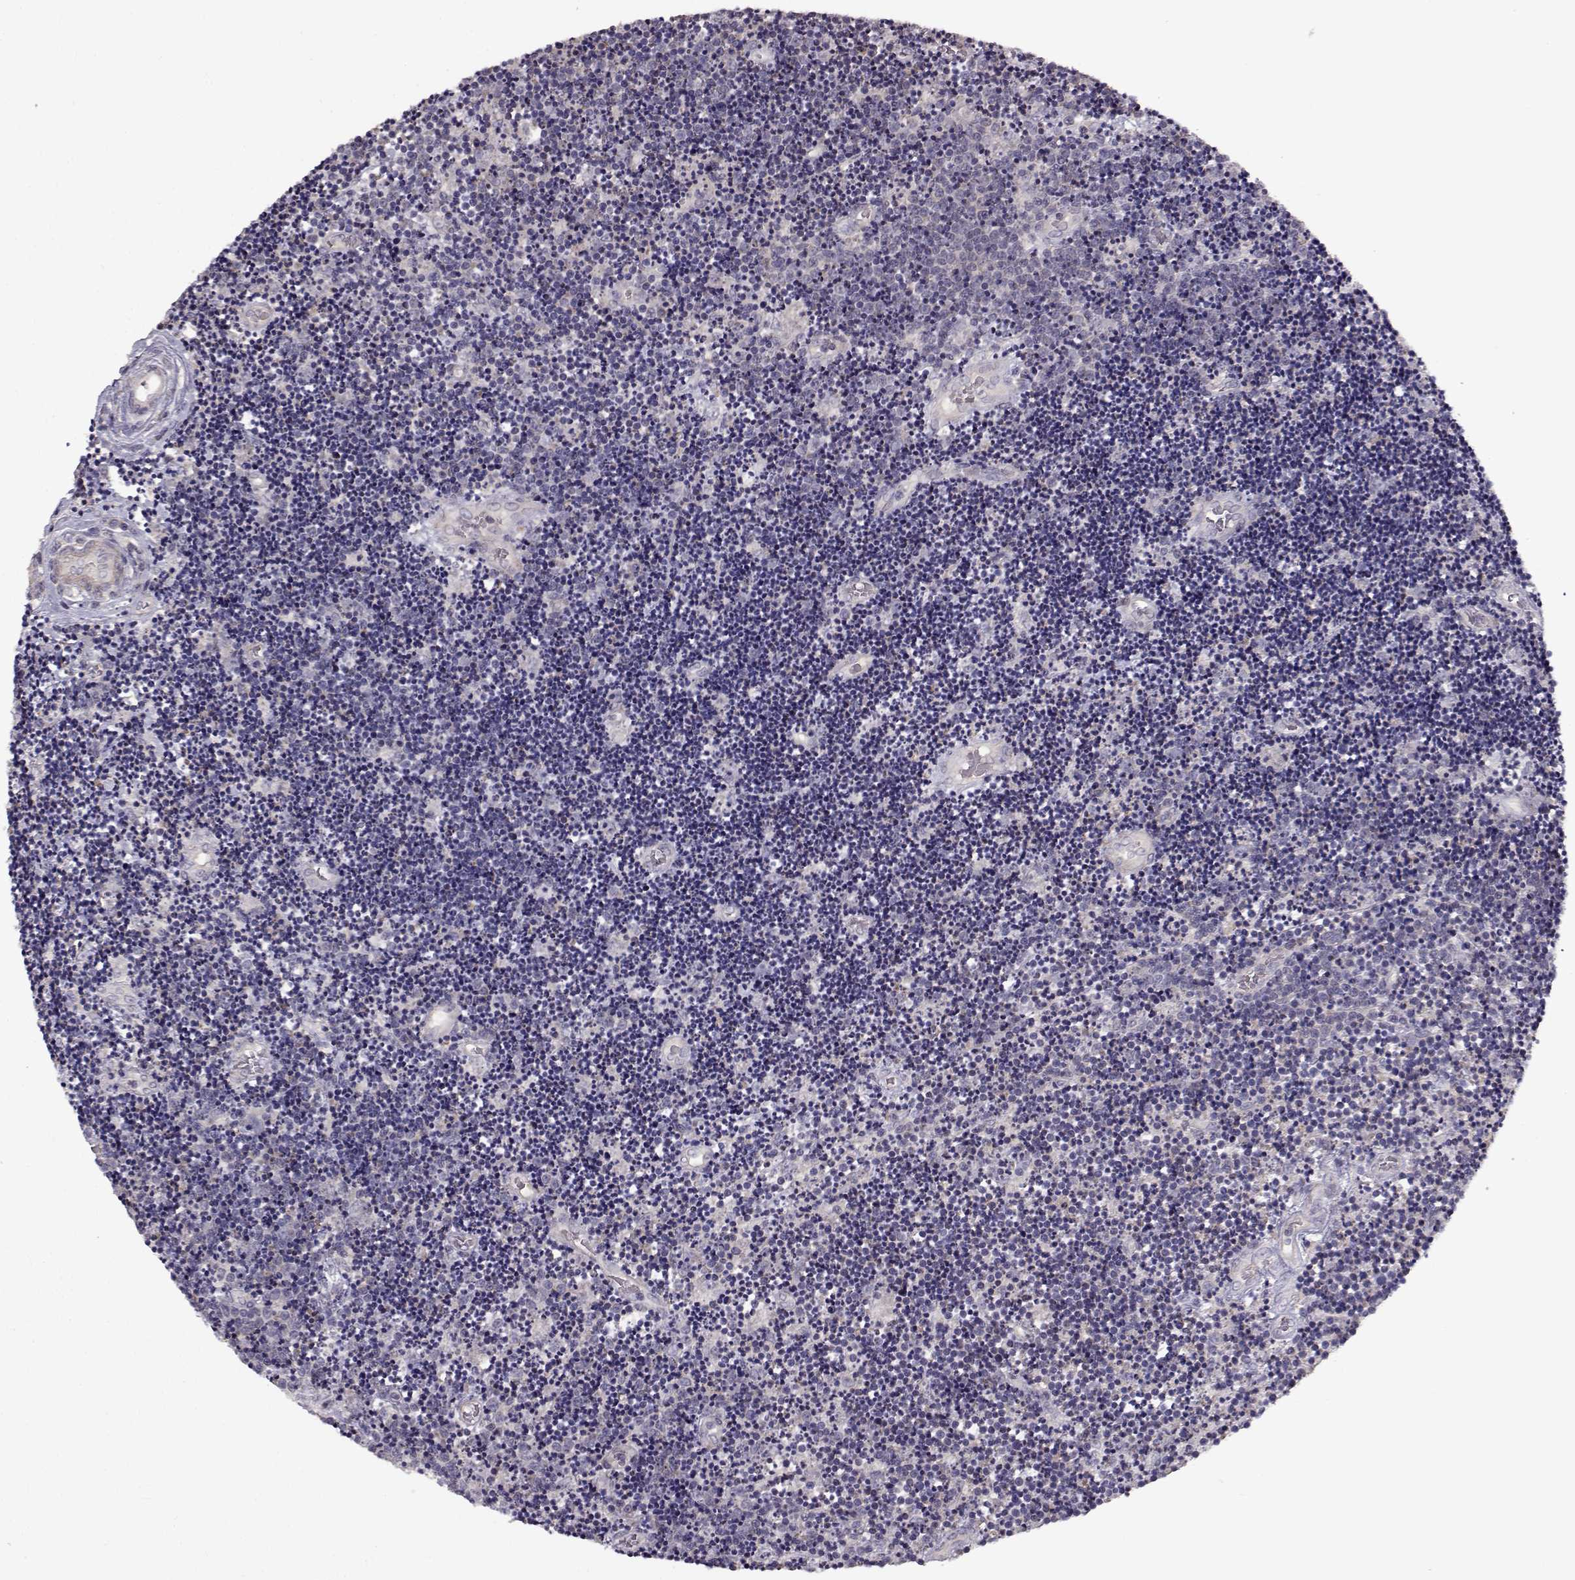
{"staining": {"intensity": "negative", "quantity": "none", "location": "none"}, "tissue": "lymphoma", "cell_type": "Tumor cells", "image_type": "cancer", "snomed": [{"axis": "morphology", "description": "Malignant lymphoma, non-Hodgkin's type, Low grade"}, {"axis": "topography", "description": "Brain"}], "caption": "IHC of low-grade malignant lymphoma, non-Hodgkin's type displays no positivity in tumor cells.", "gene": "ENTPD8", "patient": {"sex": "female", "age": 66}}